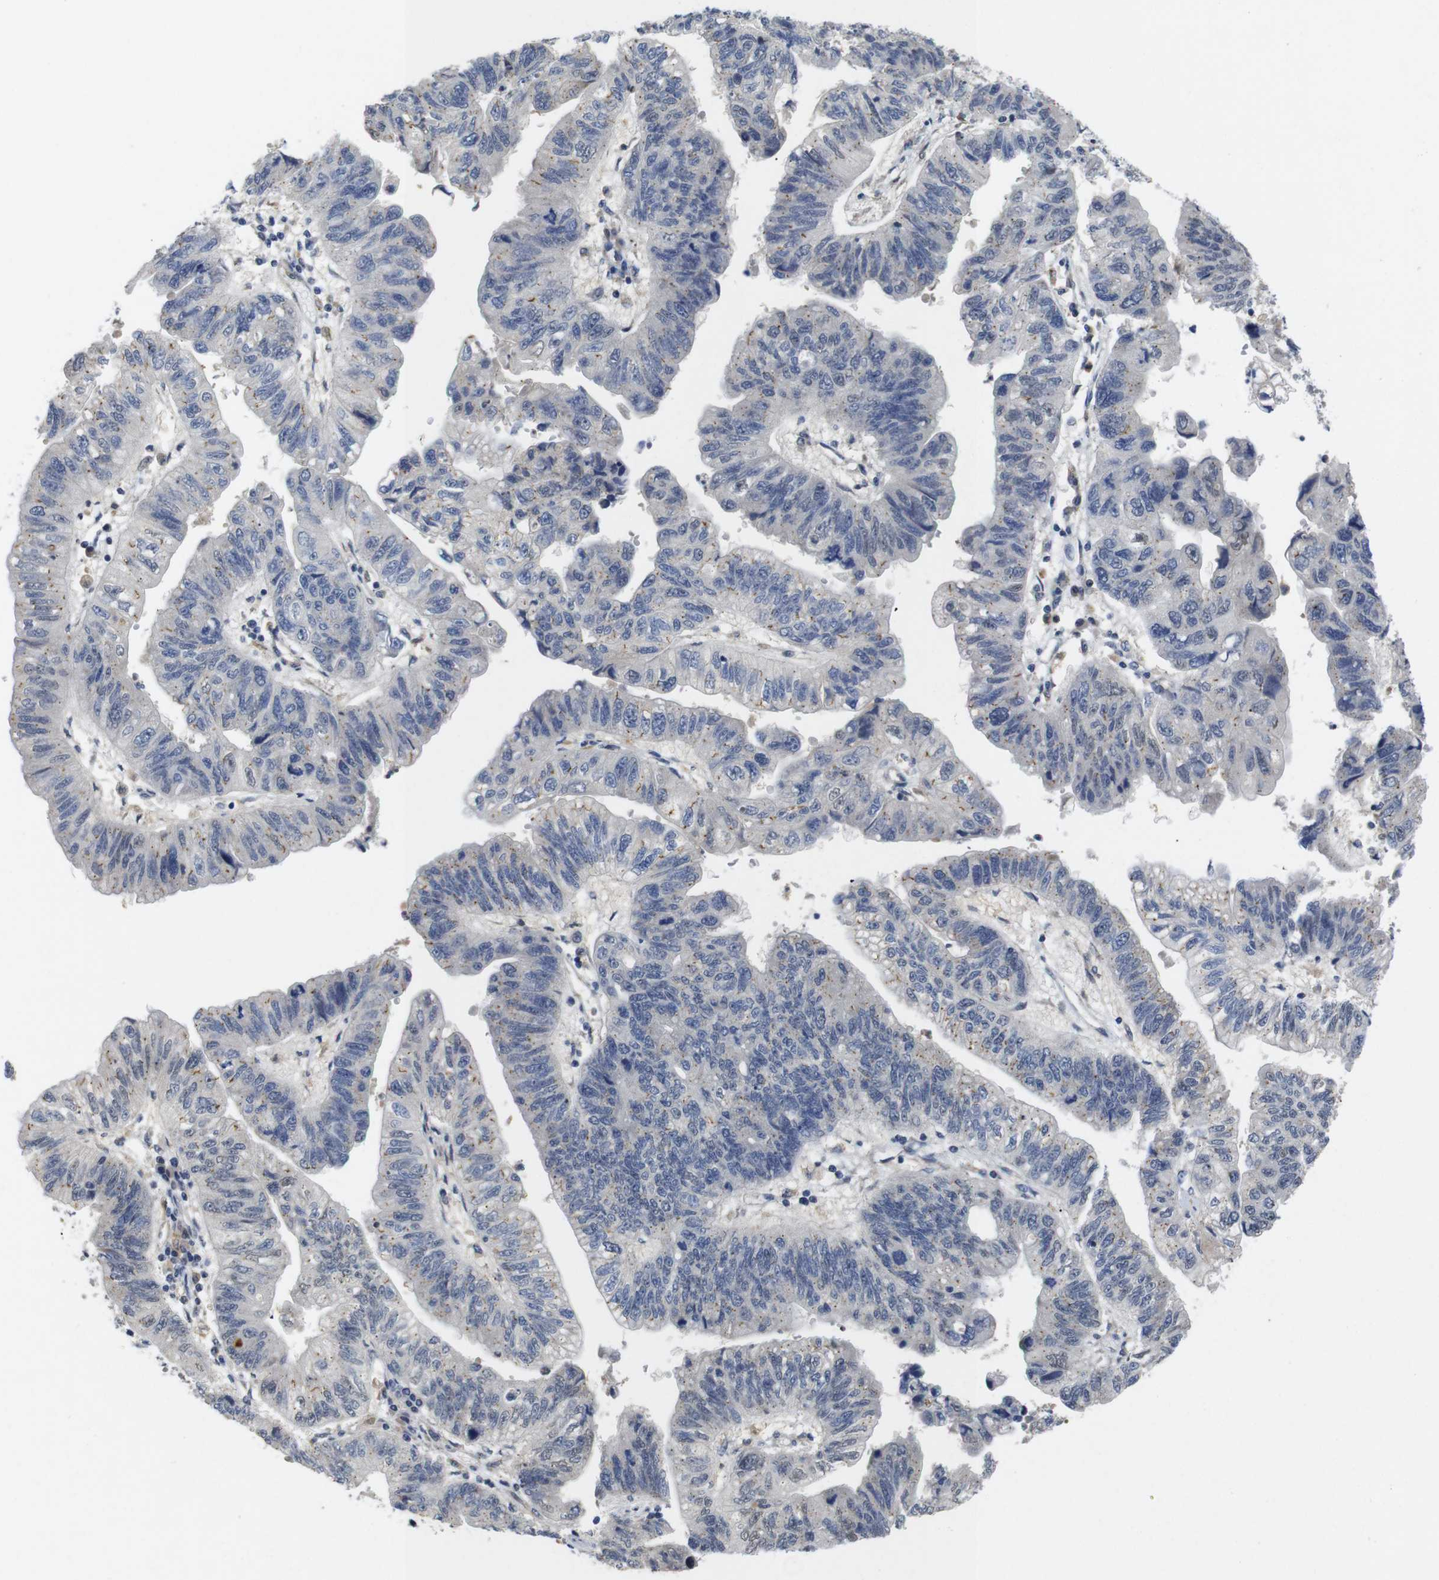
{"staining": {"intensity": "negative", "quantity": "none", "location": "none"}, "tissue": "stomach cancer", "cell_type": "Tumor cells", "image_type": "cancer", "snomed": [{"axis": "morphology", "description": "Adenocarcinoma, NOS"}, {"axis": "topography", "description": "Stomach"}], "caption": "An image of stomach cancer stained for a protein demonstrates no brown staining in tumor cells. Nuclei are stained in blue.", "gene": "FNTA", "patient": {"sex": "male", "age": 59}}